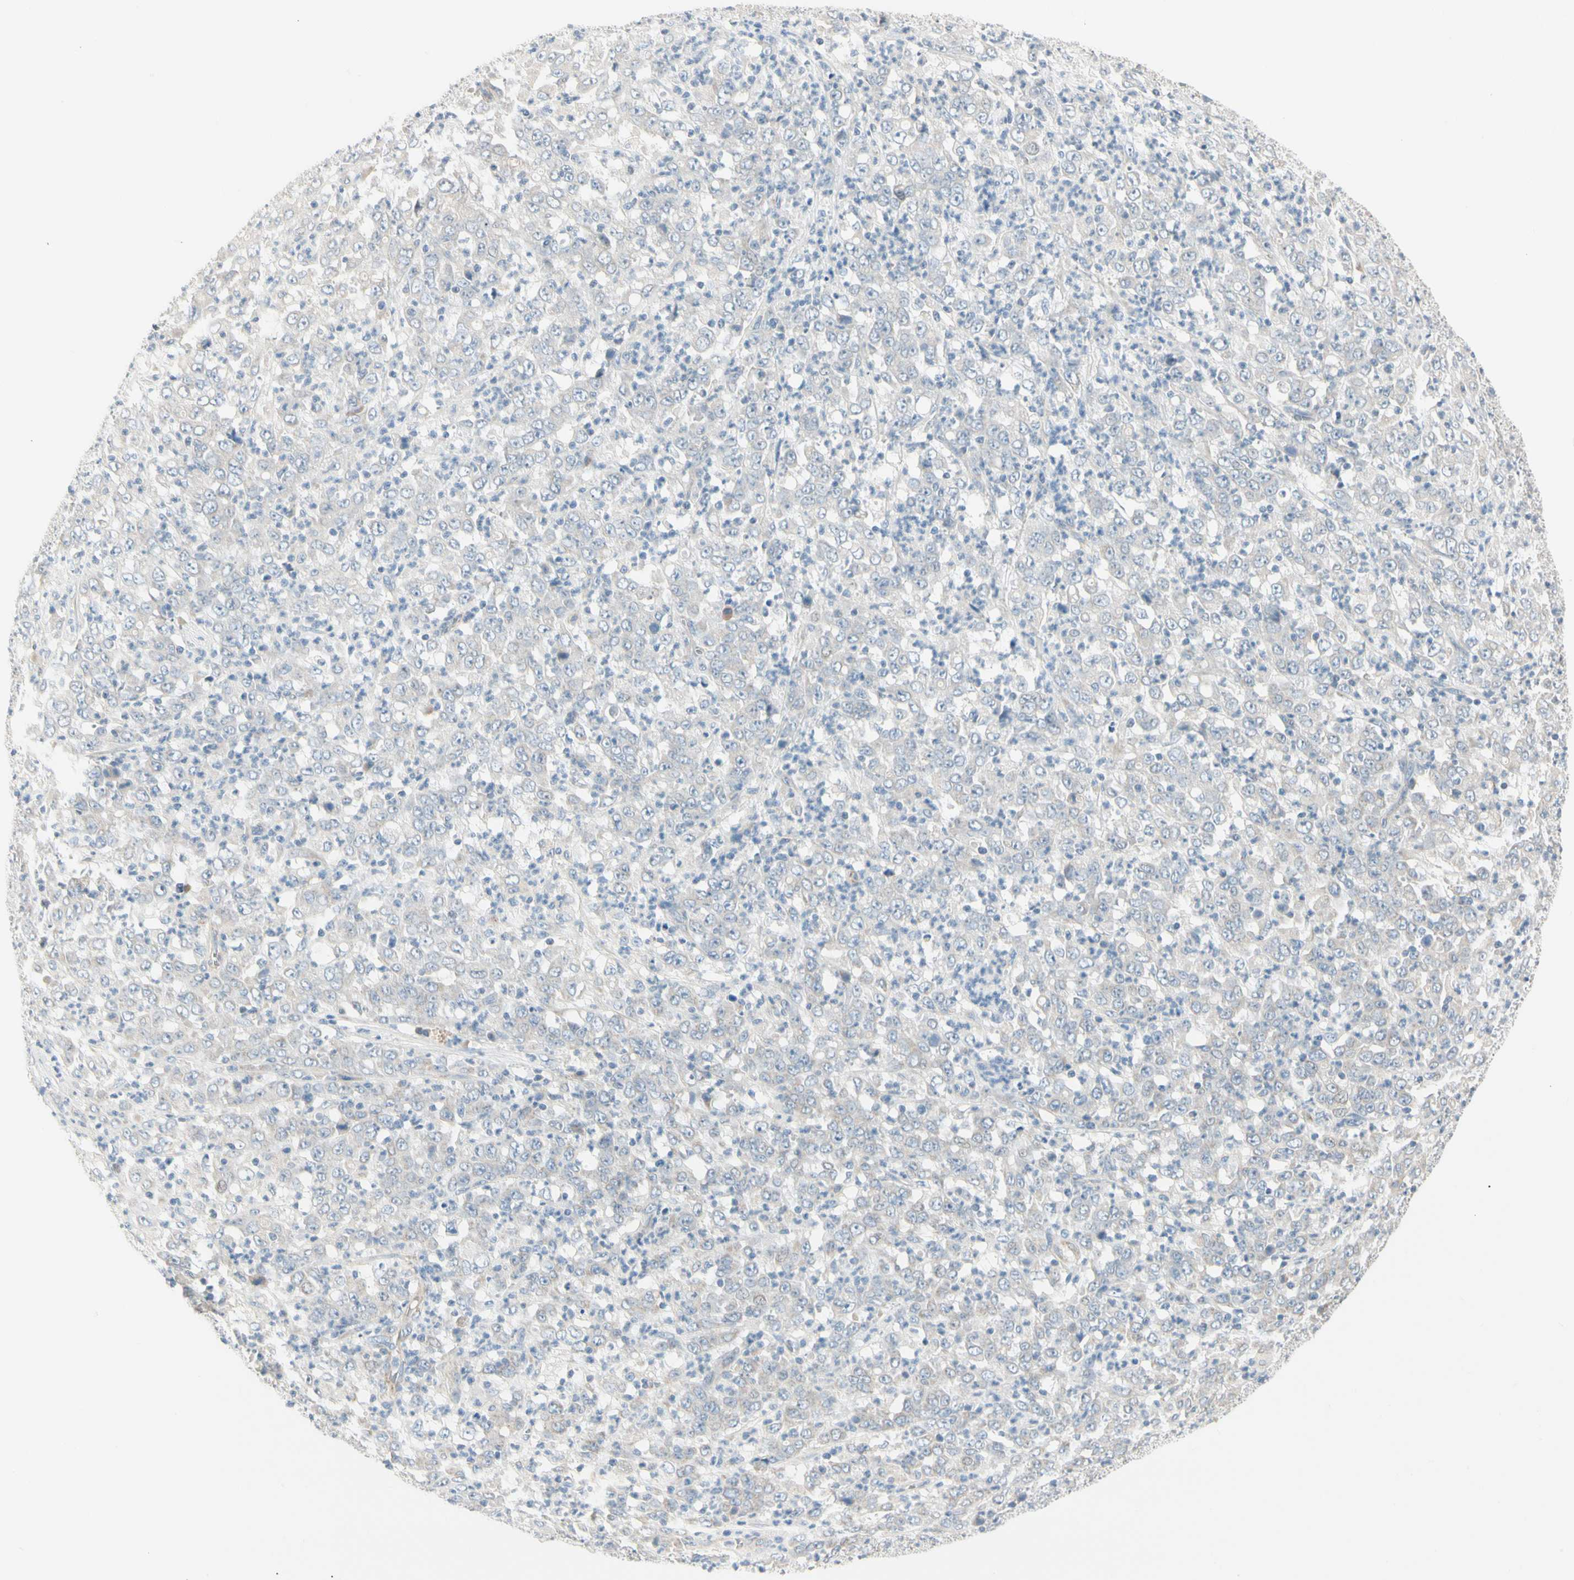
{"staining": {"intensity": "negative", "quantity": "none", "location": "none"}, "tissue": "stomach cancer", "cell_type": "Tumor cells", "image_type": "cancer", "snomed": [{"axis": "morphology", "description": "Adenocarcinoma, NOS"}, {"axis": "topography", "description": "Stomach, lower"}], "caption": "A photomicrograph of stomach cancer stained for a protein displays no brown staining in tumor cells. (Stains: DAB (3,3'-diaminobenzidine) immunohistochemistry (IHC) with hematoxylin counter stain, Microscopy: brightfield microscopy at high magnification).", "gene": "ALDH18A1", "patient": {"sex": "female", "age": 71}}